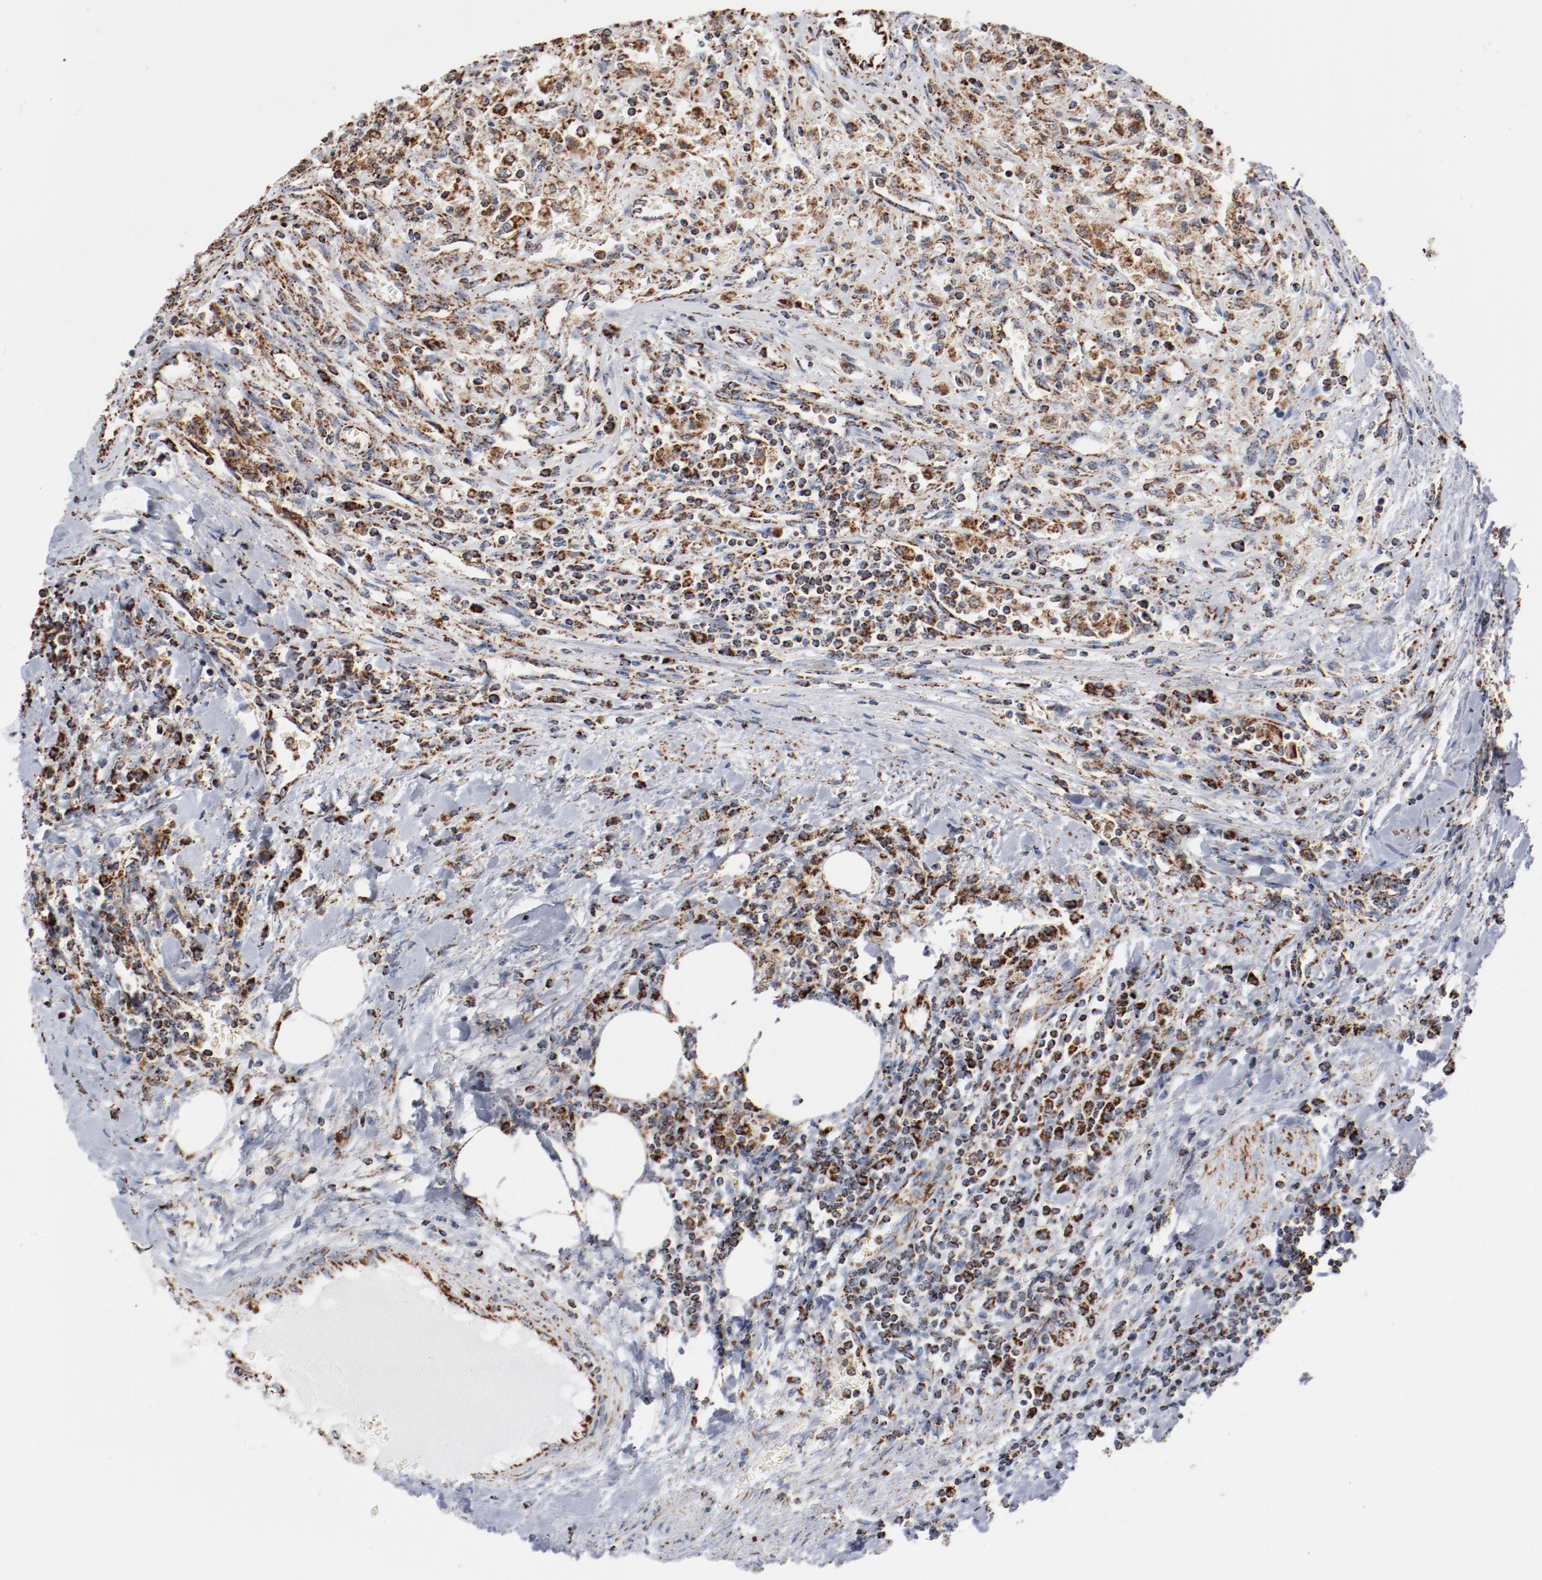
{"staining": {"intensity": "moderate", "quantity": ">75%", "location": "cytoplasmic/membranous"}, "tissue": "renal cancer", "cell_type": "Tumor cells", "image_type": "cancer", "snomed": [{"axis": "morphology", "description": "Normal tissue, NOS"}, {"axis": "morphology", "description": "Adenocarcinoma, NOS"}, {"axis": "topography", "description": "Kidney"}], "caption": "An immunohistochemistry image of neoplastic tissue is shown. Protein staining in brown labels moderate cytoplasmic/membranous positivity in adenocarcinoma (renal) within tumor cells.", "gene": "NDUFS4", "patient": {"sex": "male", "age": 71}}